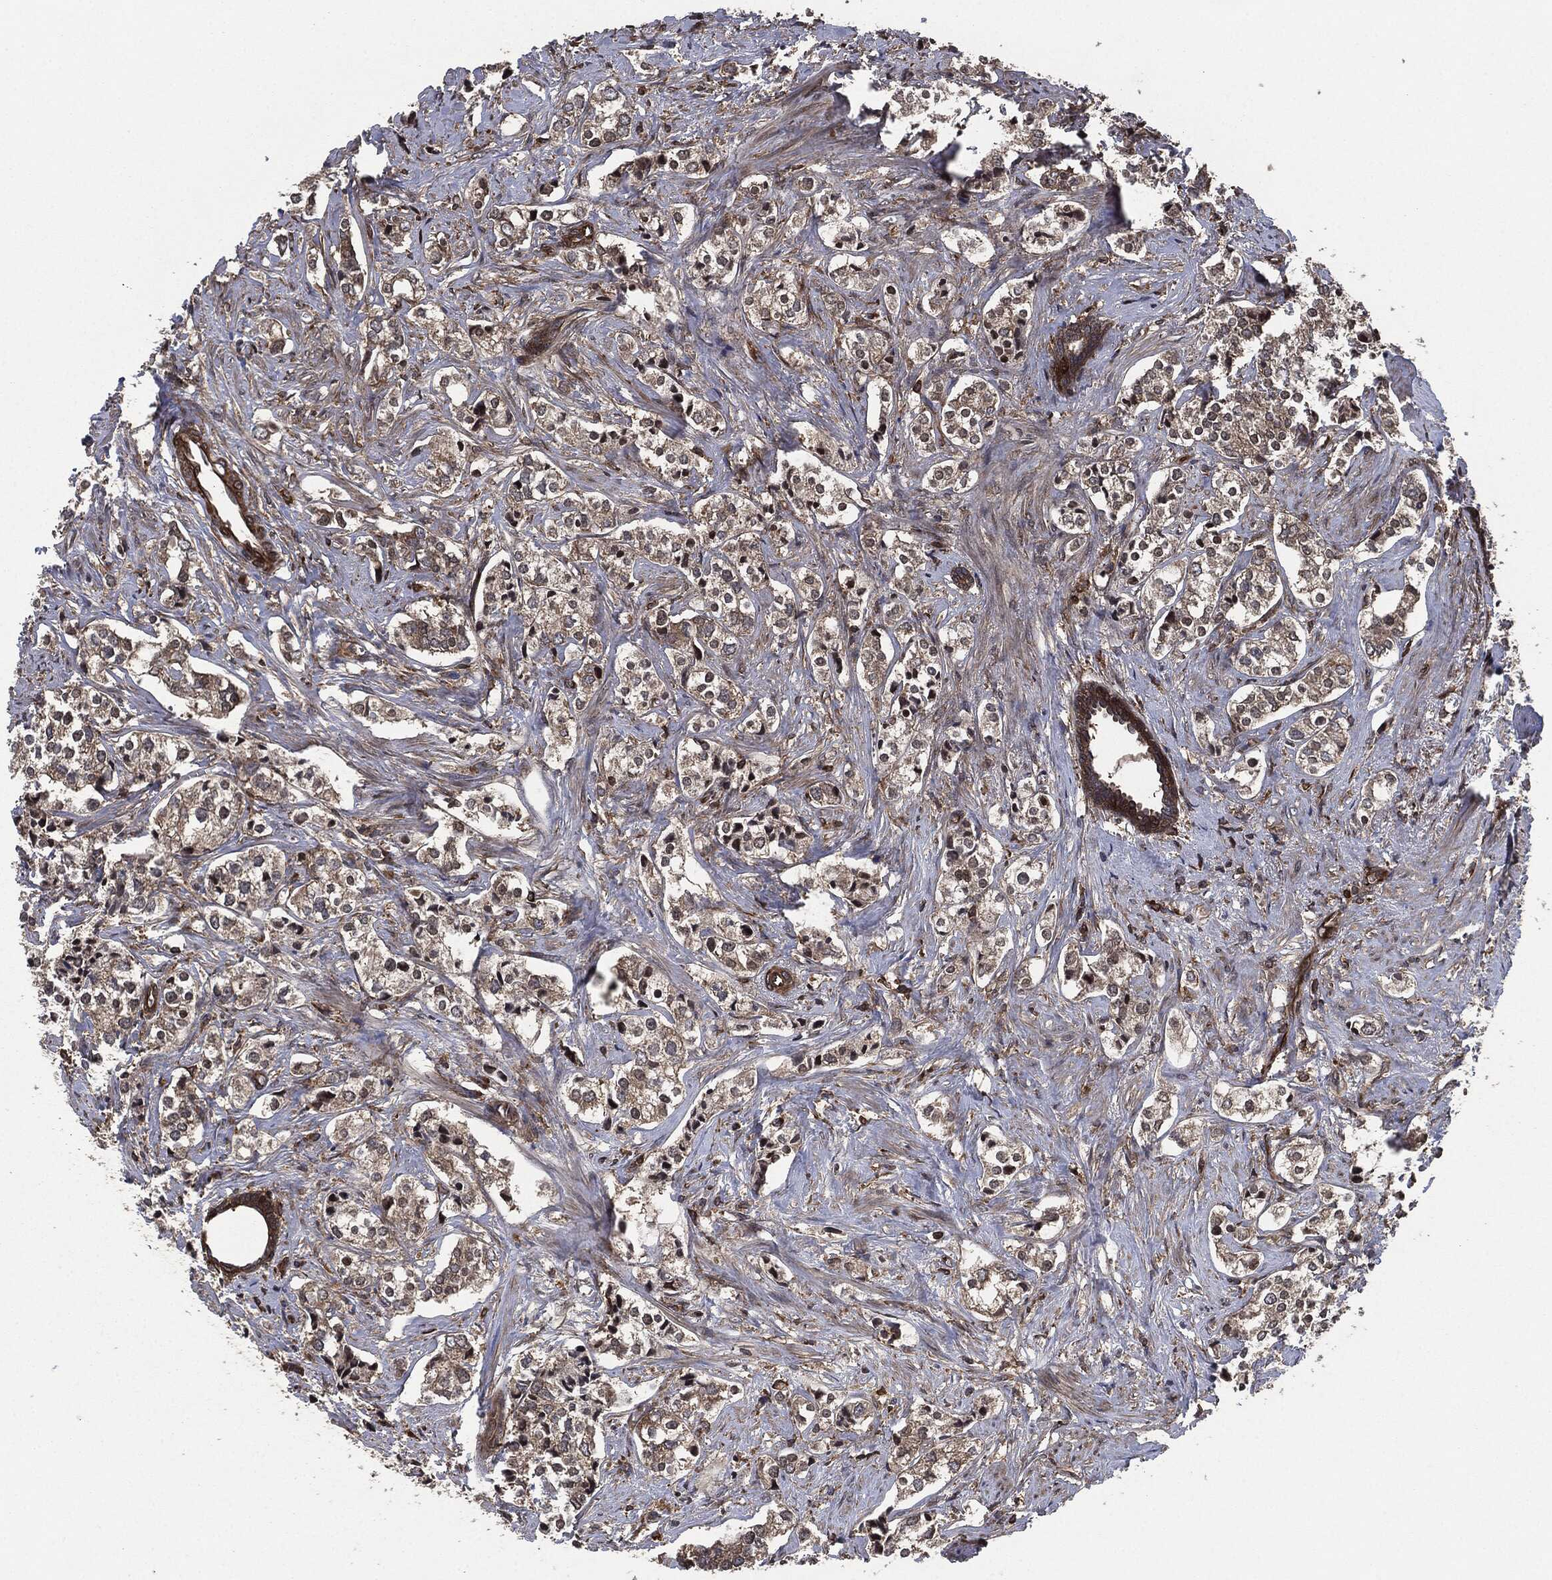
{"staining": {"intensity": "negative", "quantity": "none", "location": "none"}, "tissue": "prostate cancer", "cell_type": "Tumor cells", "image_type": "cancer", "snomed": [{"axis": "morphology", "description": "Adenocarcinoma, NOS"}, {"axis": "topography", "description": "Prostate and seminal vesicle, NOS"}], "caption": "The image exhibits no significant staining in tumor cells of prostate adenocarcinoma.", "gene": "RAP1GDS1", "patient": {"sex": "male", "age": 63}}